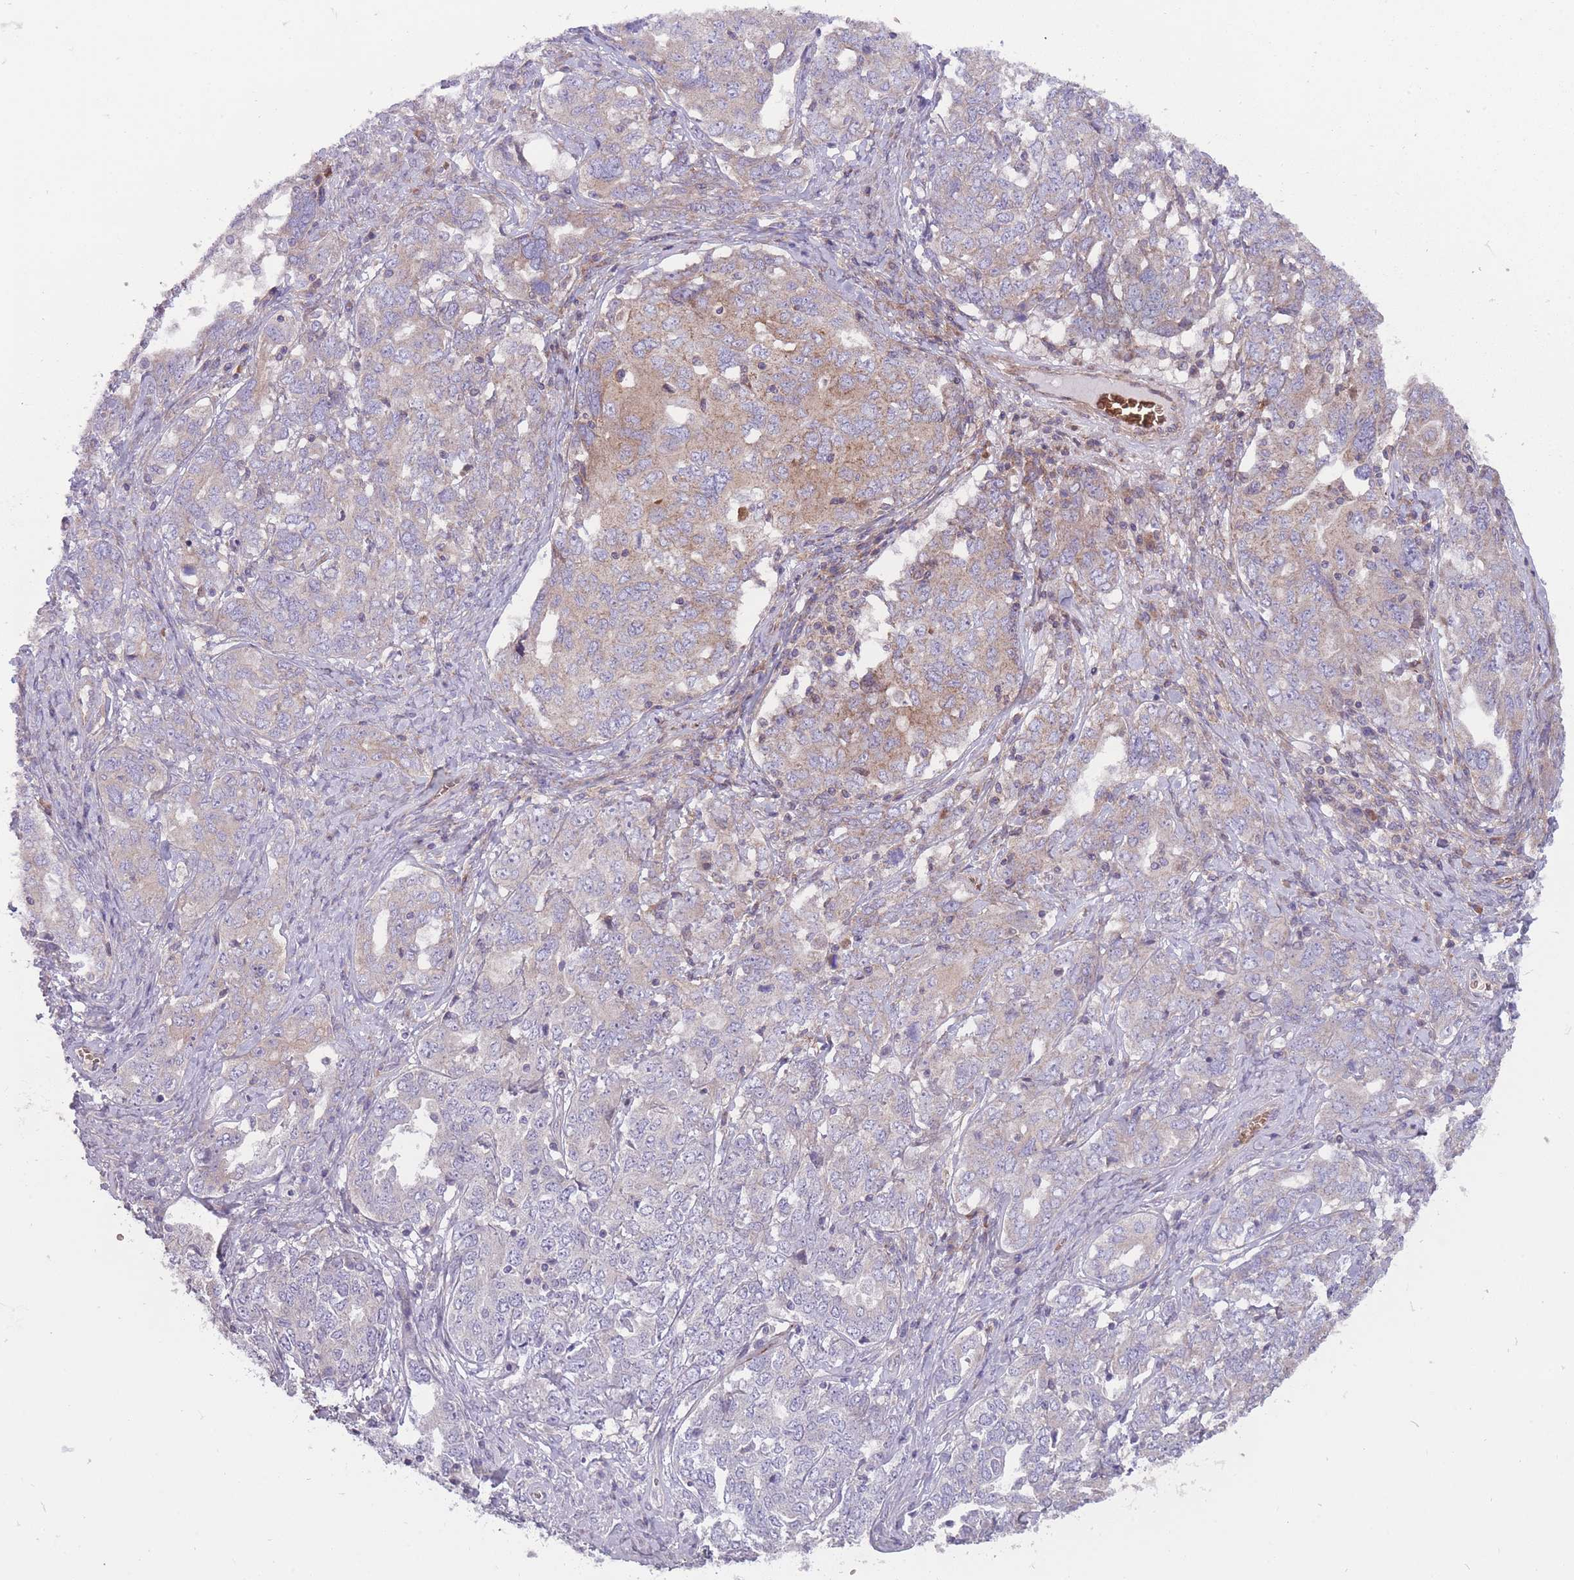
{"staining": {"intensity": "weak", "quantity": "<25%", "location": "cytoplasmic/membranous"}, "tissue": "ovarian cancer", "cell_type": "Tumor cells", "image_type": "cancer", "snomed": [{"axis": "morphology", "description": "Carcinoma, endometroid"}, {"axis": "topography", "description": "Ovary"}], "caption": "This is an immunohistochemistry histopathology image of human endometroid carcinoma (ovarian). There is no staining in tumor cells.", "gene": "ANKRD10", "patient": {"sex": "female", "age": 62}}